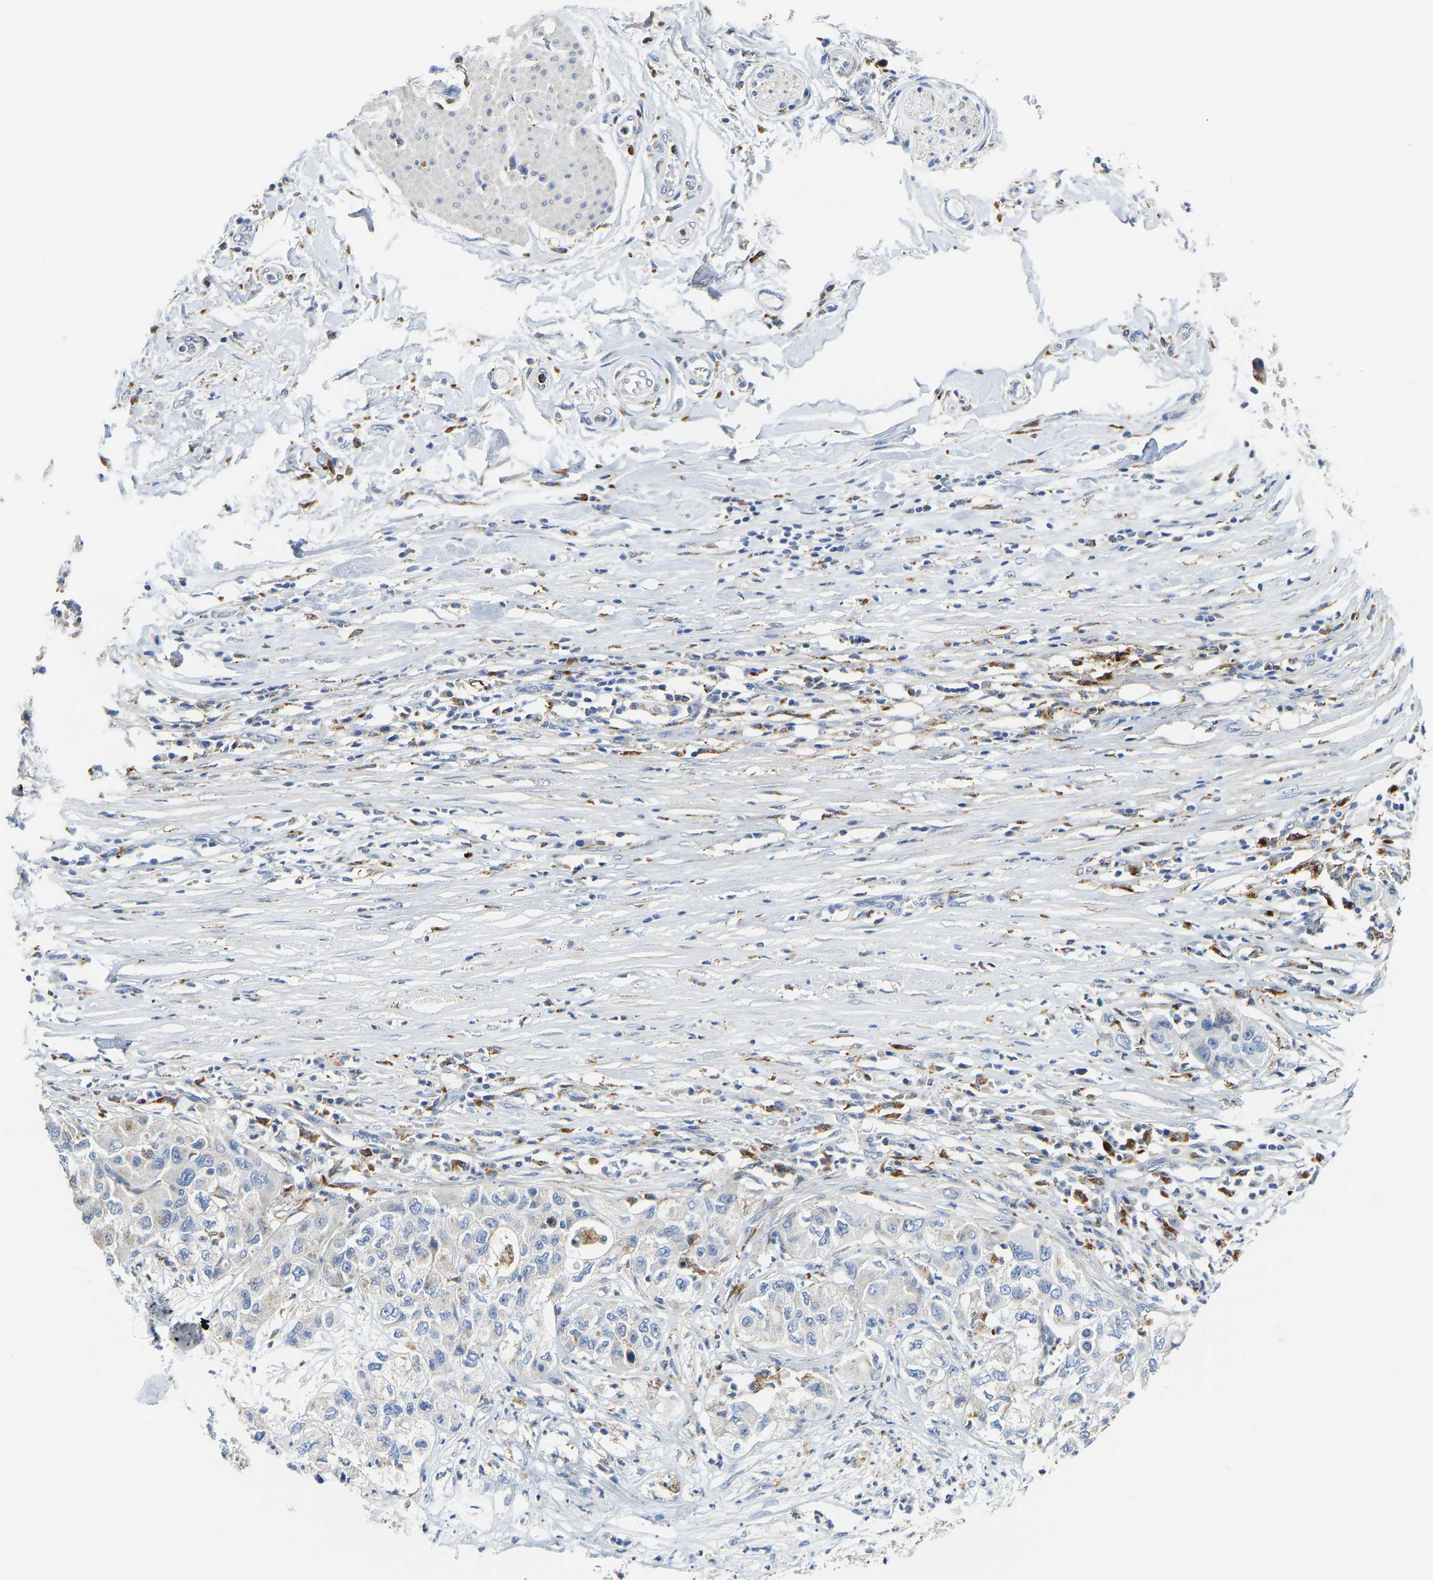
{"staining": {"intensity": "negative", "quantity": "none", "location": "none"}, "tissue": "pancreatic cancer", "cell_type": "Tumor cells", "image_type": "cancer", "snomed": [{"axis": "morphology", "description": "Adenocarcinoma, NOS"}, {"axis": "topography", "description": "Pancreas"}], "caption": "IHC photomicrograph of neoplastic tissue: pancreatic cancer (adenocarcinoma) stained with DAB demonstrates no significant protein staining in tumor cells.", "gene": "ATP6V1E1", "patient": {"sex": "female", "age": 78}}